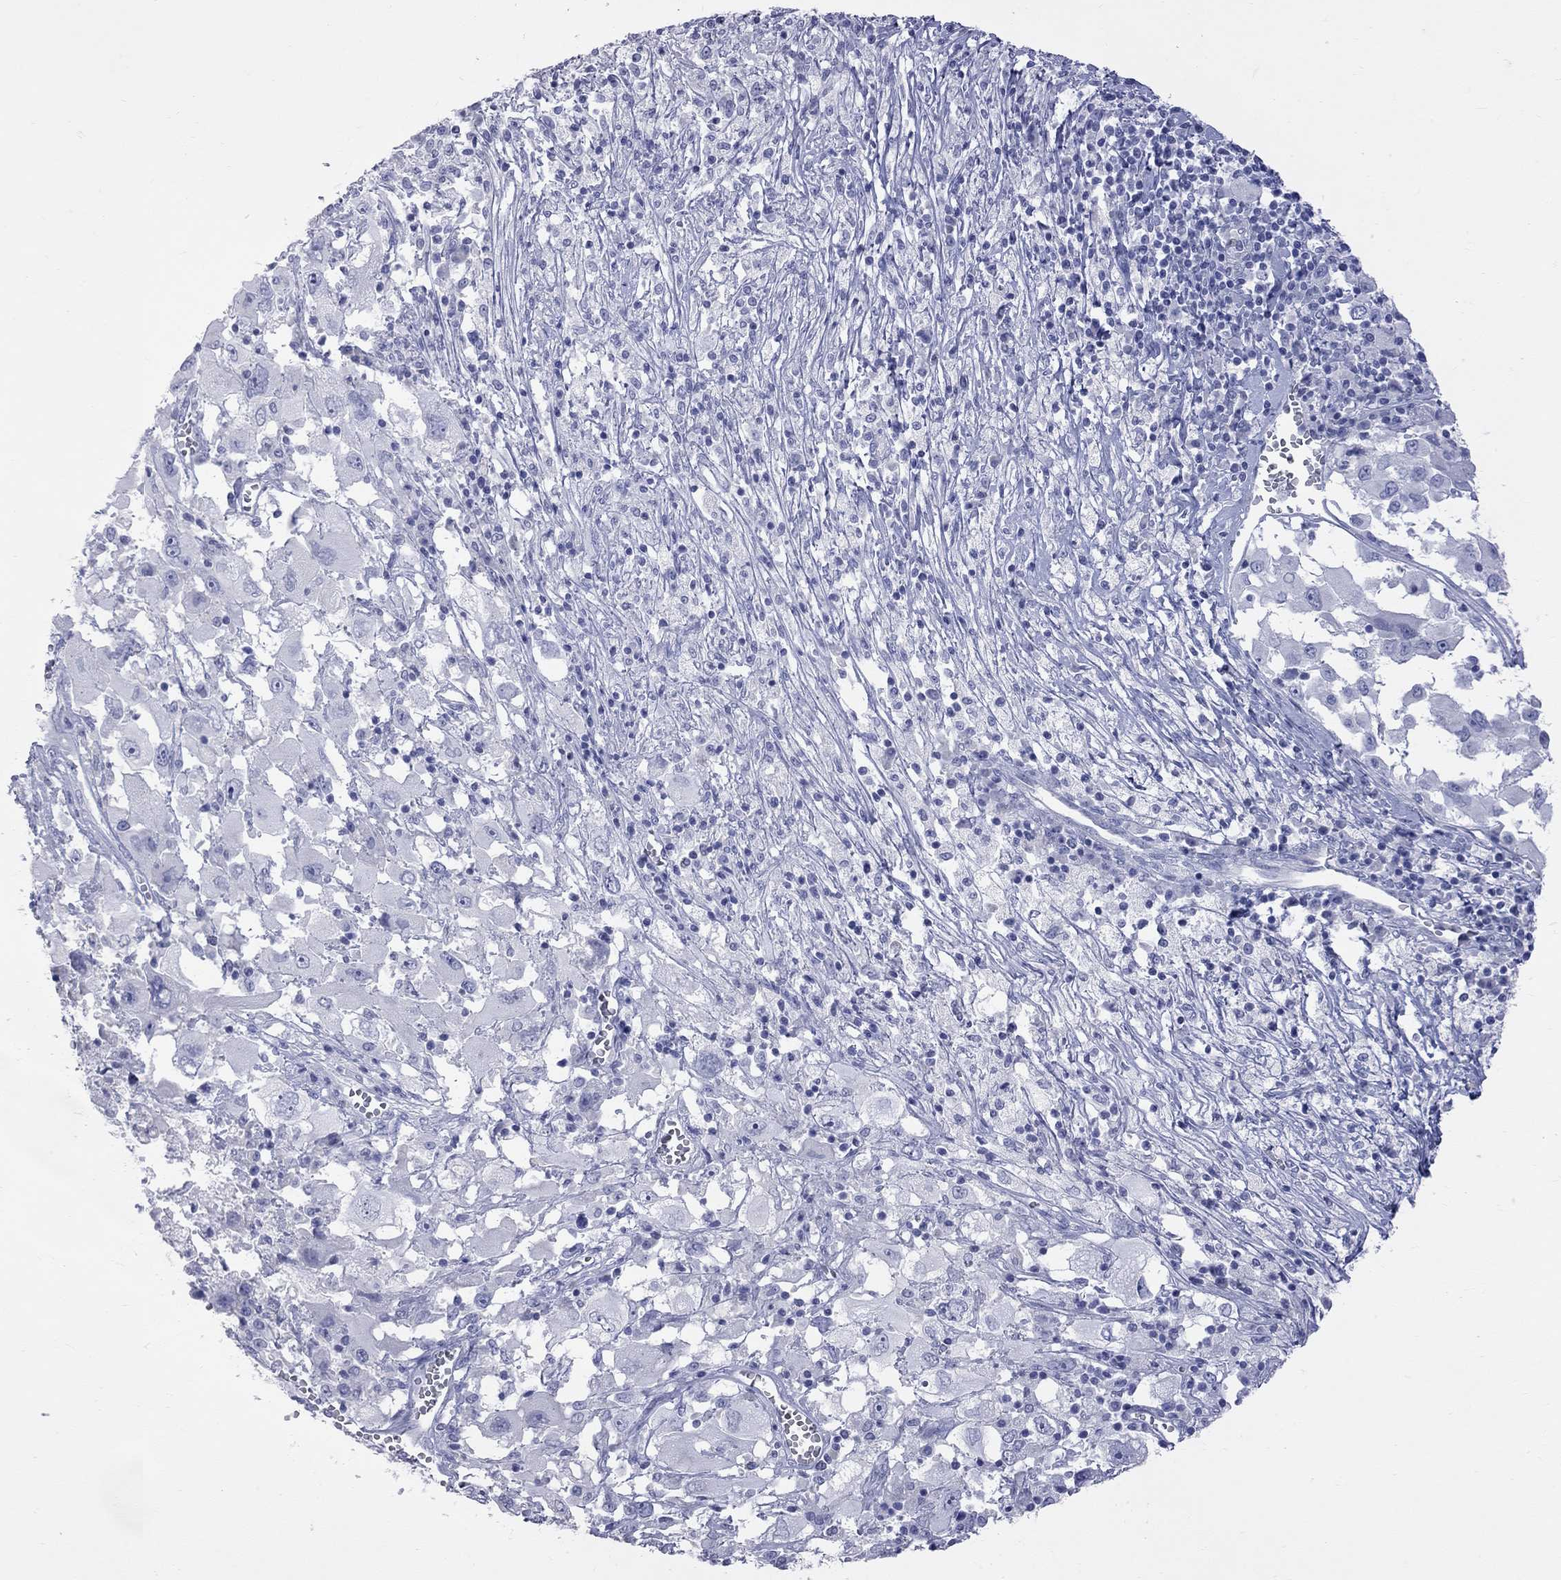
{"staining": {"intensity": "negative", "quantity": "none", "location": "none"}, "tissue": "melanoma", "cell_type": "Tumor cells", "image_type": "cancer", "snomed": [{"axis": "morphology", "description": "Malignant melanoma, Metastatic site"}, {"axis": "topography", "description": "Soft tissue"}], "caption": "DAB immunohistochemical staining of human melanoma demonstrates no significant staining in tumor cells.", "gene": "KCND2", "patient": {"sex": "male", "age": 50}}